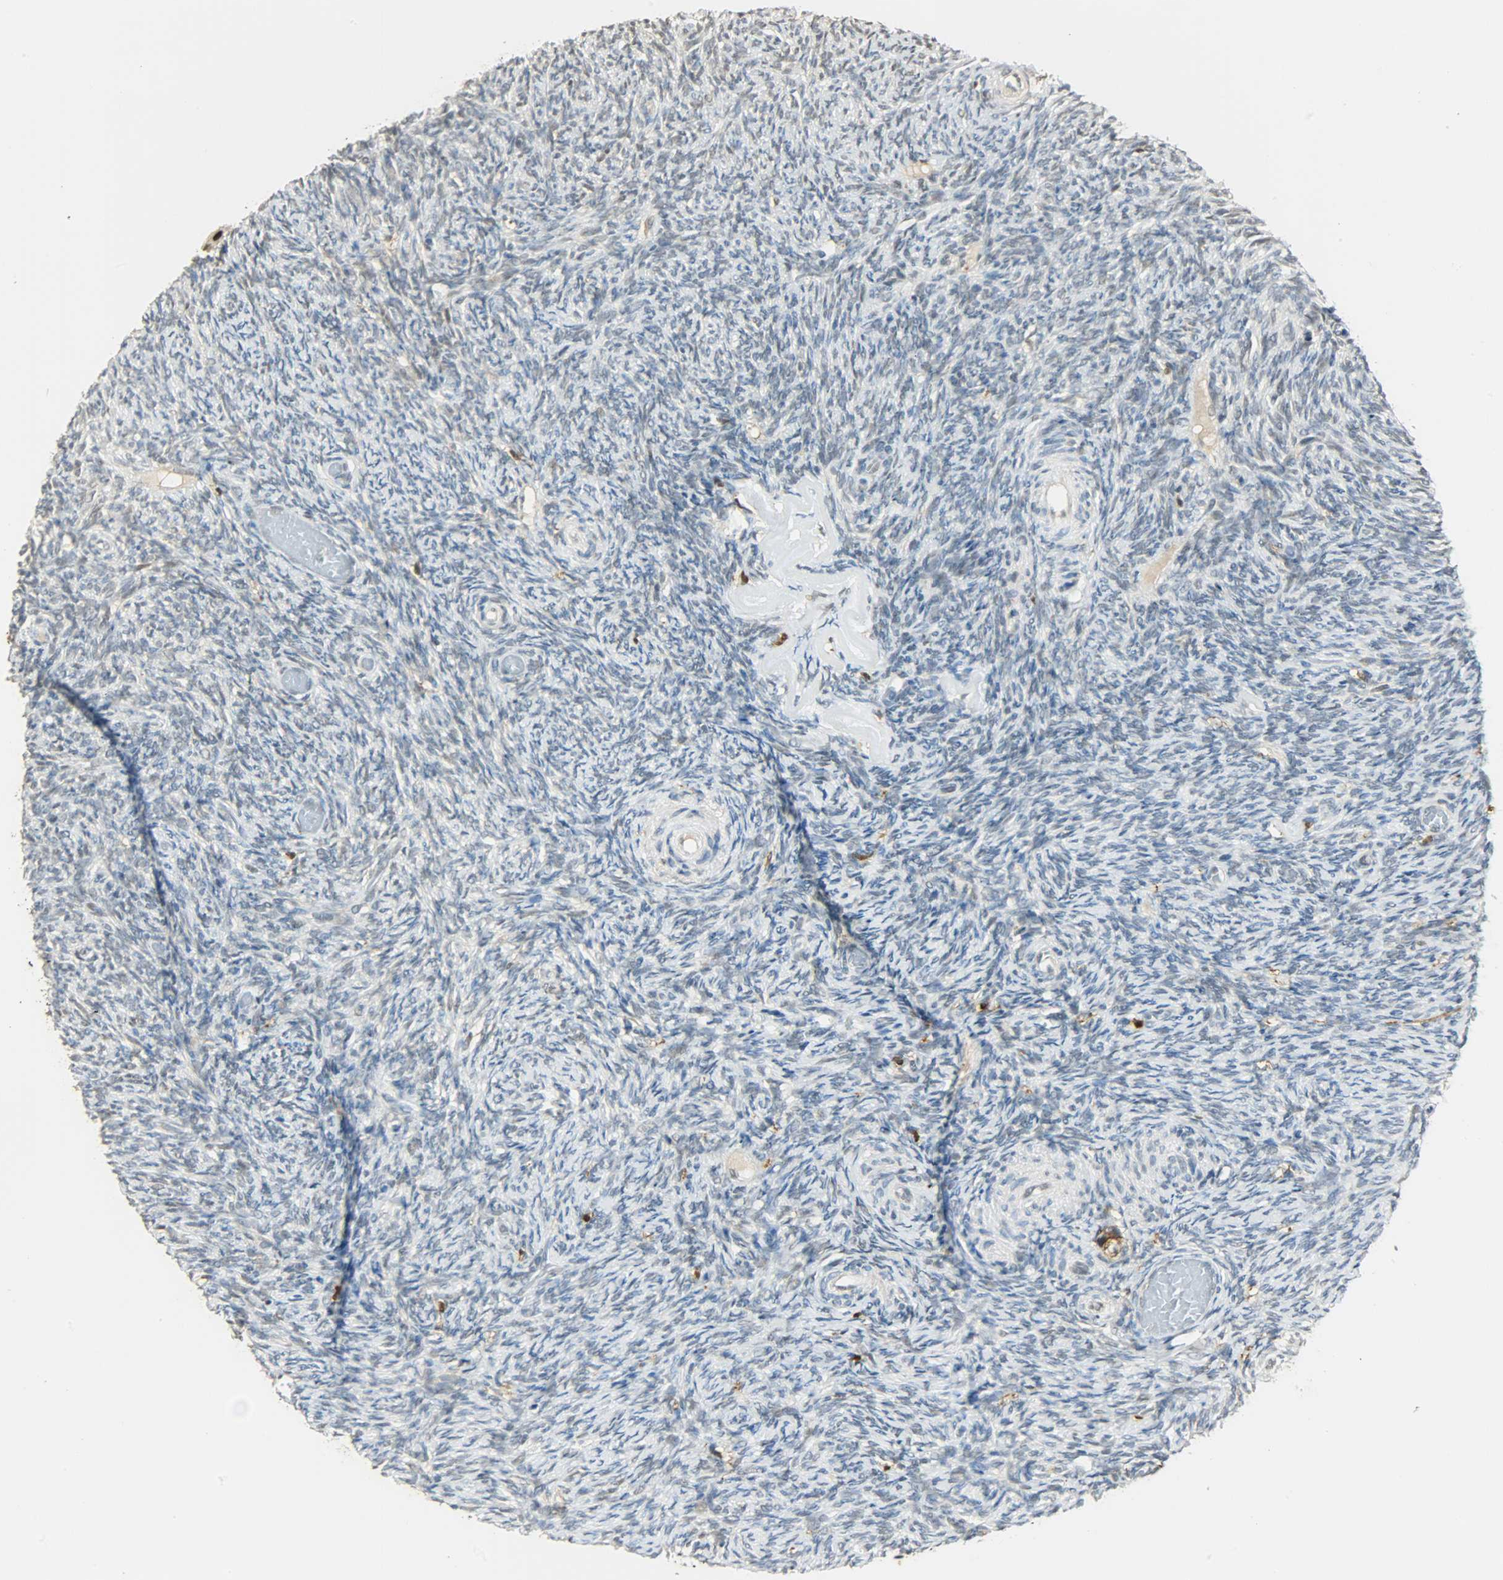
{"staining": {"intensity": "weak", "quantity": "<25%", "location": "nuclear"}, "tissue": "ovary", "cell_type": "Ovarian stroma cells", "image_type": "normal", "snomed": [{"axis": "morphology", "description": "Normal tissue, NOS"}, {"axis": "topography", "description": "Ovary"}], "caption": "DAB immunohistochemical staining of normal ovary shows no significant positivity in ovarian stroma cells.", "gene": "NGFR", "patient": {"sex": "female", "age": 60}}